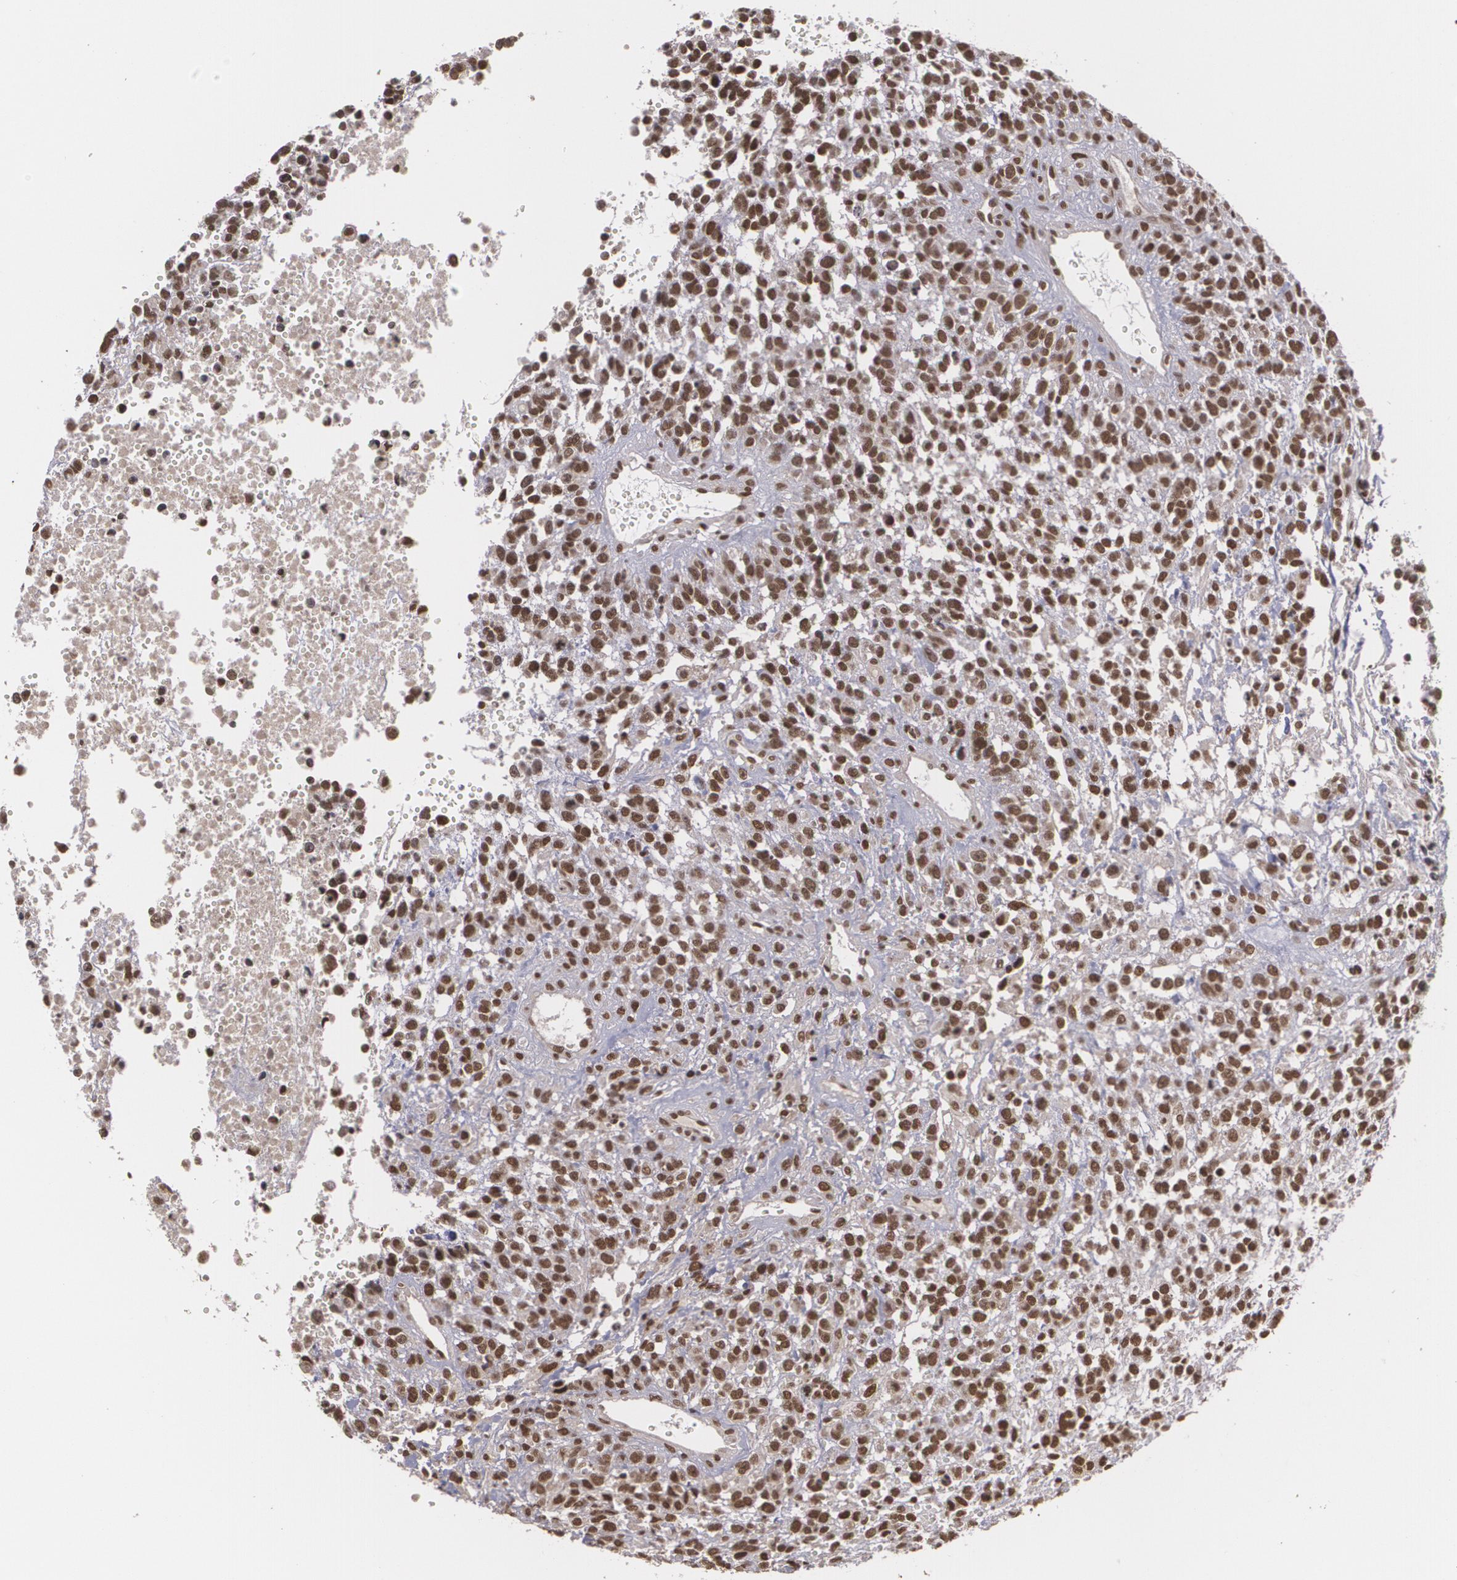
{"staining": {"intensity": "strong", "quantity": ">75%", "location": "nuclear"}, "tissue": "glioma", "cell_type": "Tumor cells", "image_type": "cancer", "snomed": [{"axis": "morphology", "description": "Glioma, malignant, High grade"}, {"axis": "topography", "description": "Brain"}], "caption": "Immunohistochemical staining of glioma reveals high levels of strong nuclear protein positivity in approximately >75% of tumor cells. The staining is performed using DAB brown chromogen to label protein expression. The nuclei are counter-stained blue using hematoxylin.", "gene": "RXRB", "patient": {"sex": "male", "age": 66}}